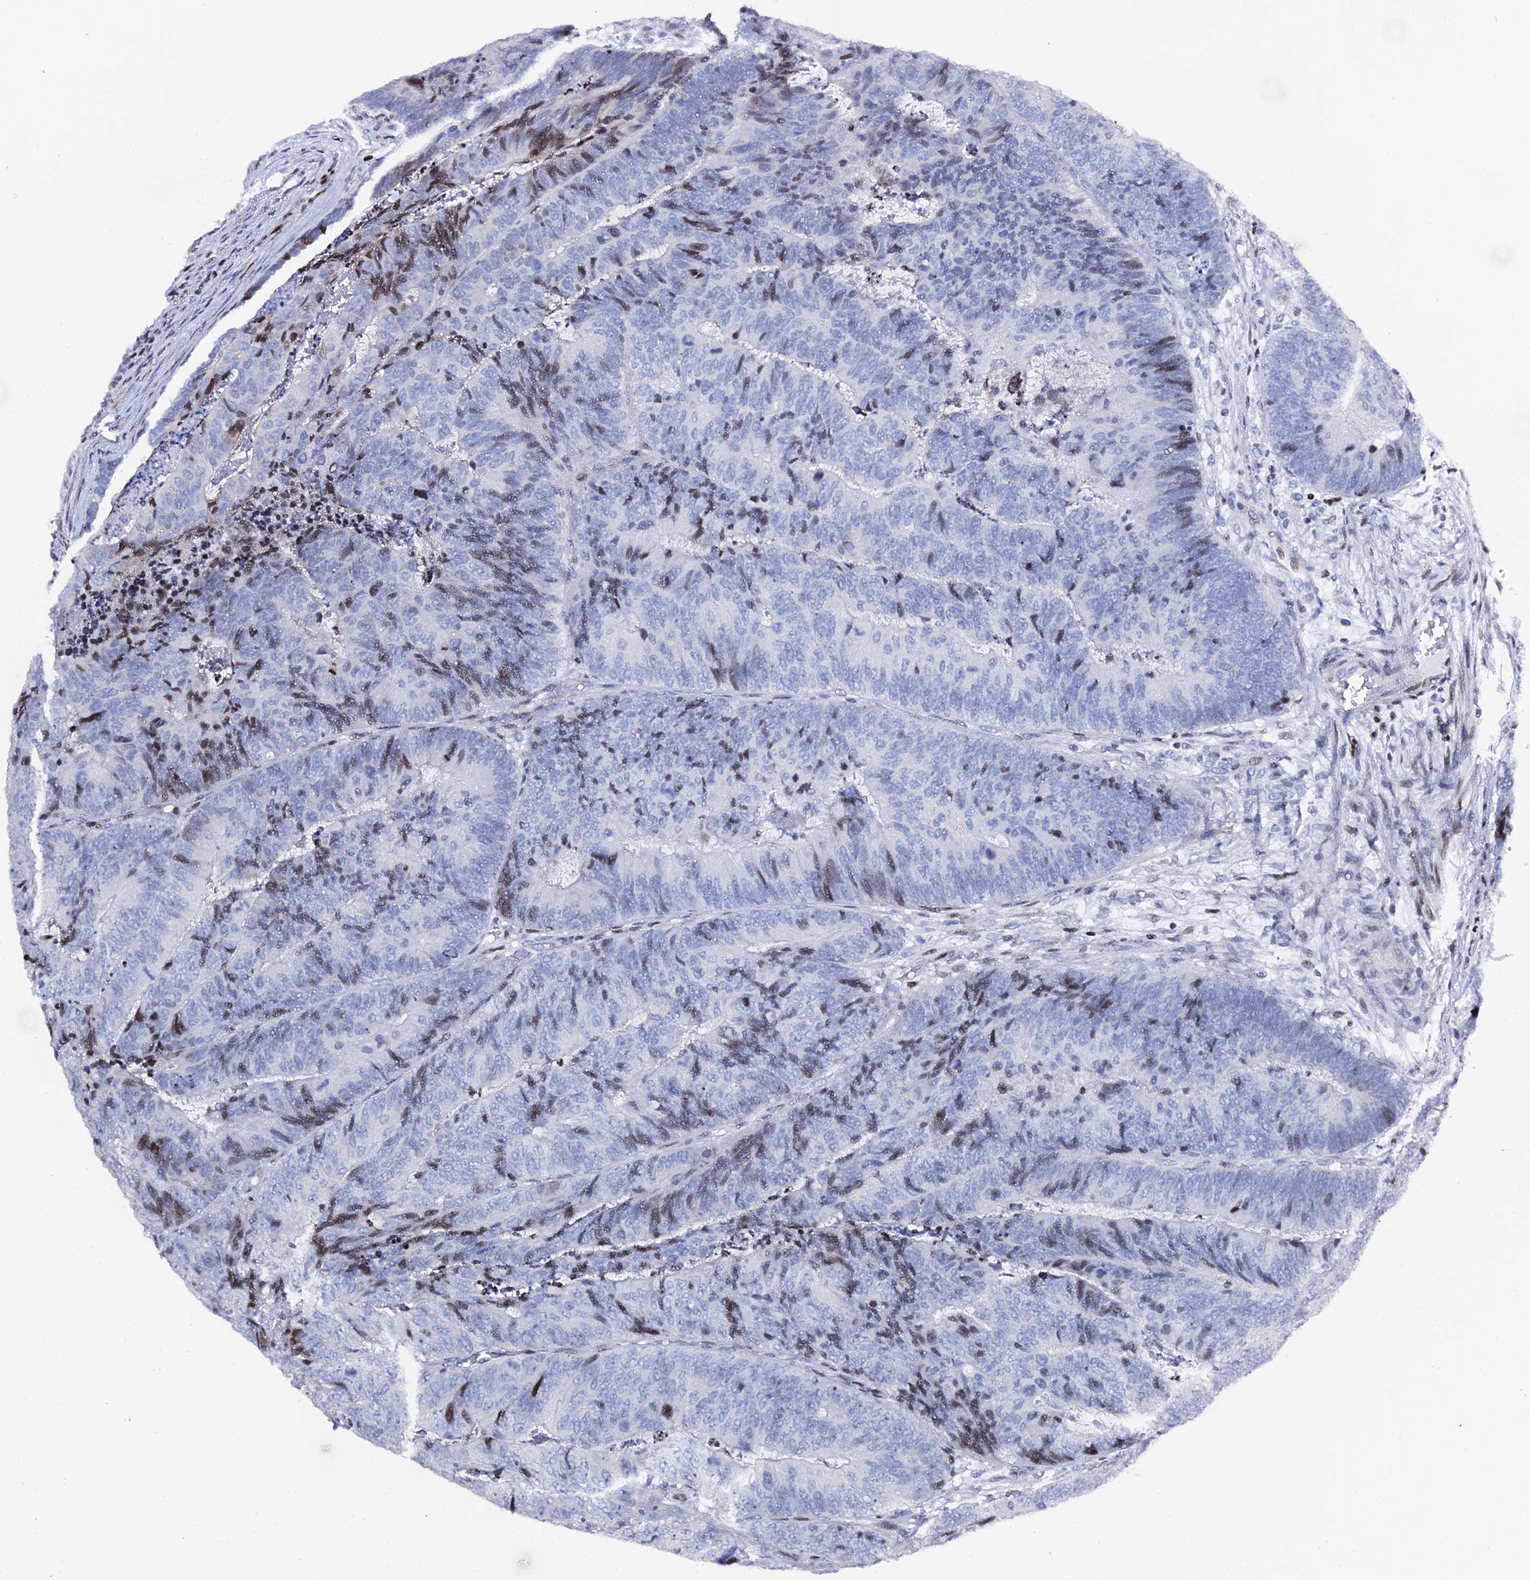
{"staining": {"intensity": "moderate", "quantity": "<25%", "location": "nuclear"}, "tissue": "colorectal cancer", "cell_type": "Tumor cells", "image_type": "cancer", "snomed": [{"axis": "morphology", "description": "Adenocarcinoma, NOS"}, {"axis": "topography", "description": "Colon"}], "caption": "This image reveals colorectal cancer stained with immunohistochemistry (IHC) to label a protein in brown. The nuclear of tumor cells show moderate positivity for the protein. Nuclei are counter-stained blue.", "gene": "MYNN", "patient": {"sex": "female", "age": 67}}